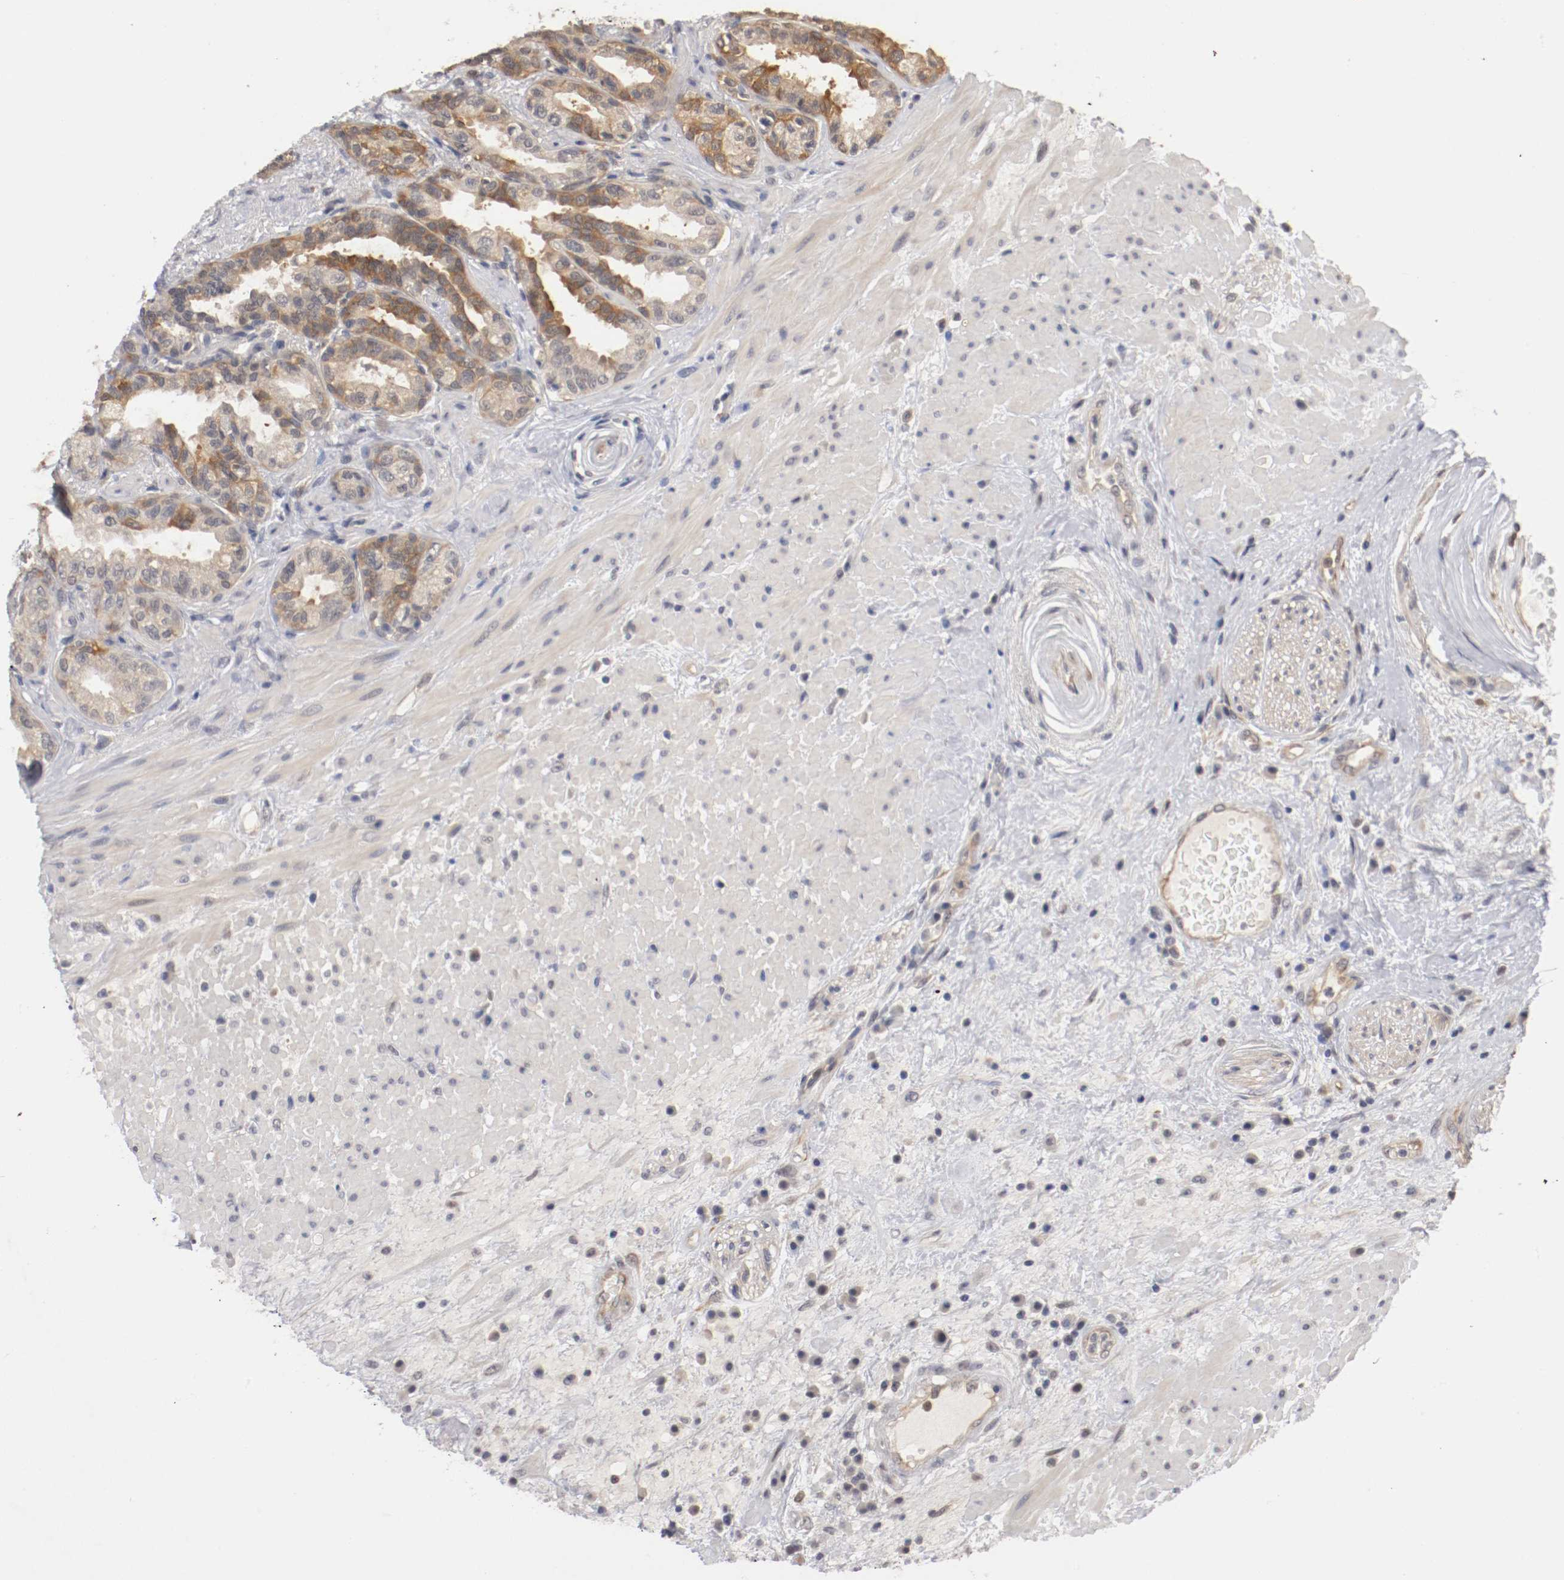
{"staining": {"intensity": "moderate", "quantity": "<25%", "location": "cytoplasmic/membranous"}, "tissue": "seminal vesicle", "cell_type": "Glandular cells", "image_type": "normal", "snomed": [{"axis": "morphology", "description": "Normal tissue, NOS"}, {"axis": "topography", "description": "Seminal veicle"}], "caption": "Seminal vesicle stained with a brown dye exhibits moderate cytoplasmic/membranous positive positivity in about <25% of glandular cells.", "gene": "RBM23", "patient": {"sex": "male", "age": 61}}